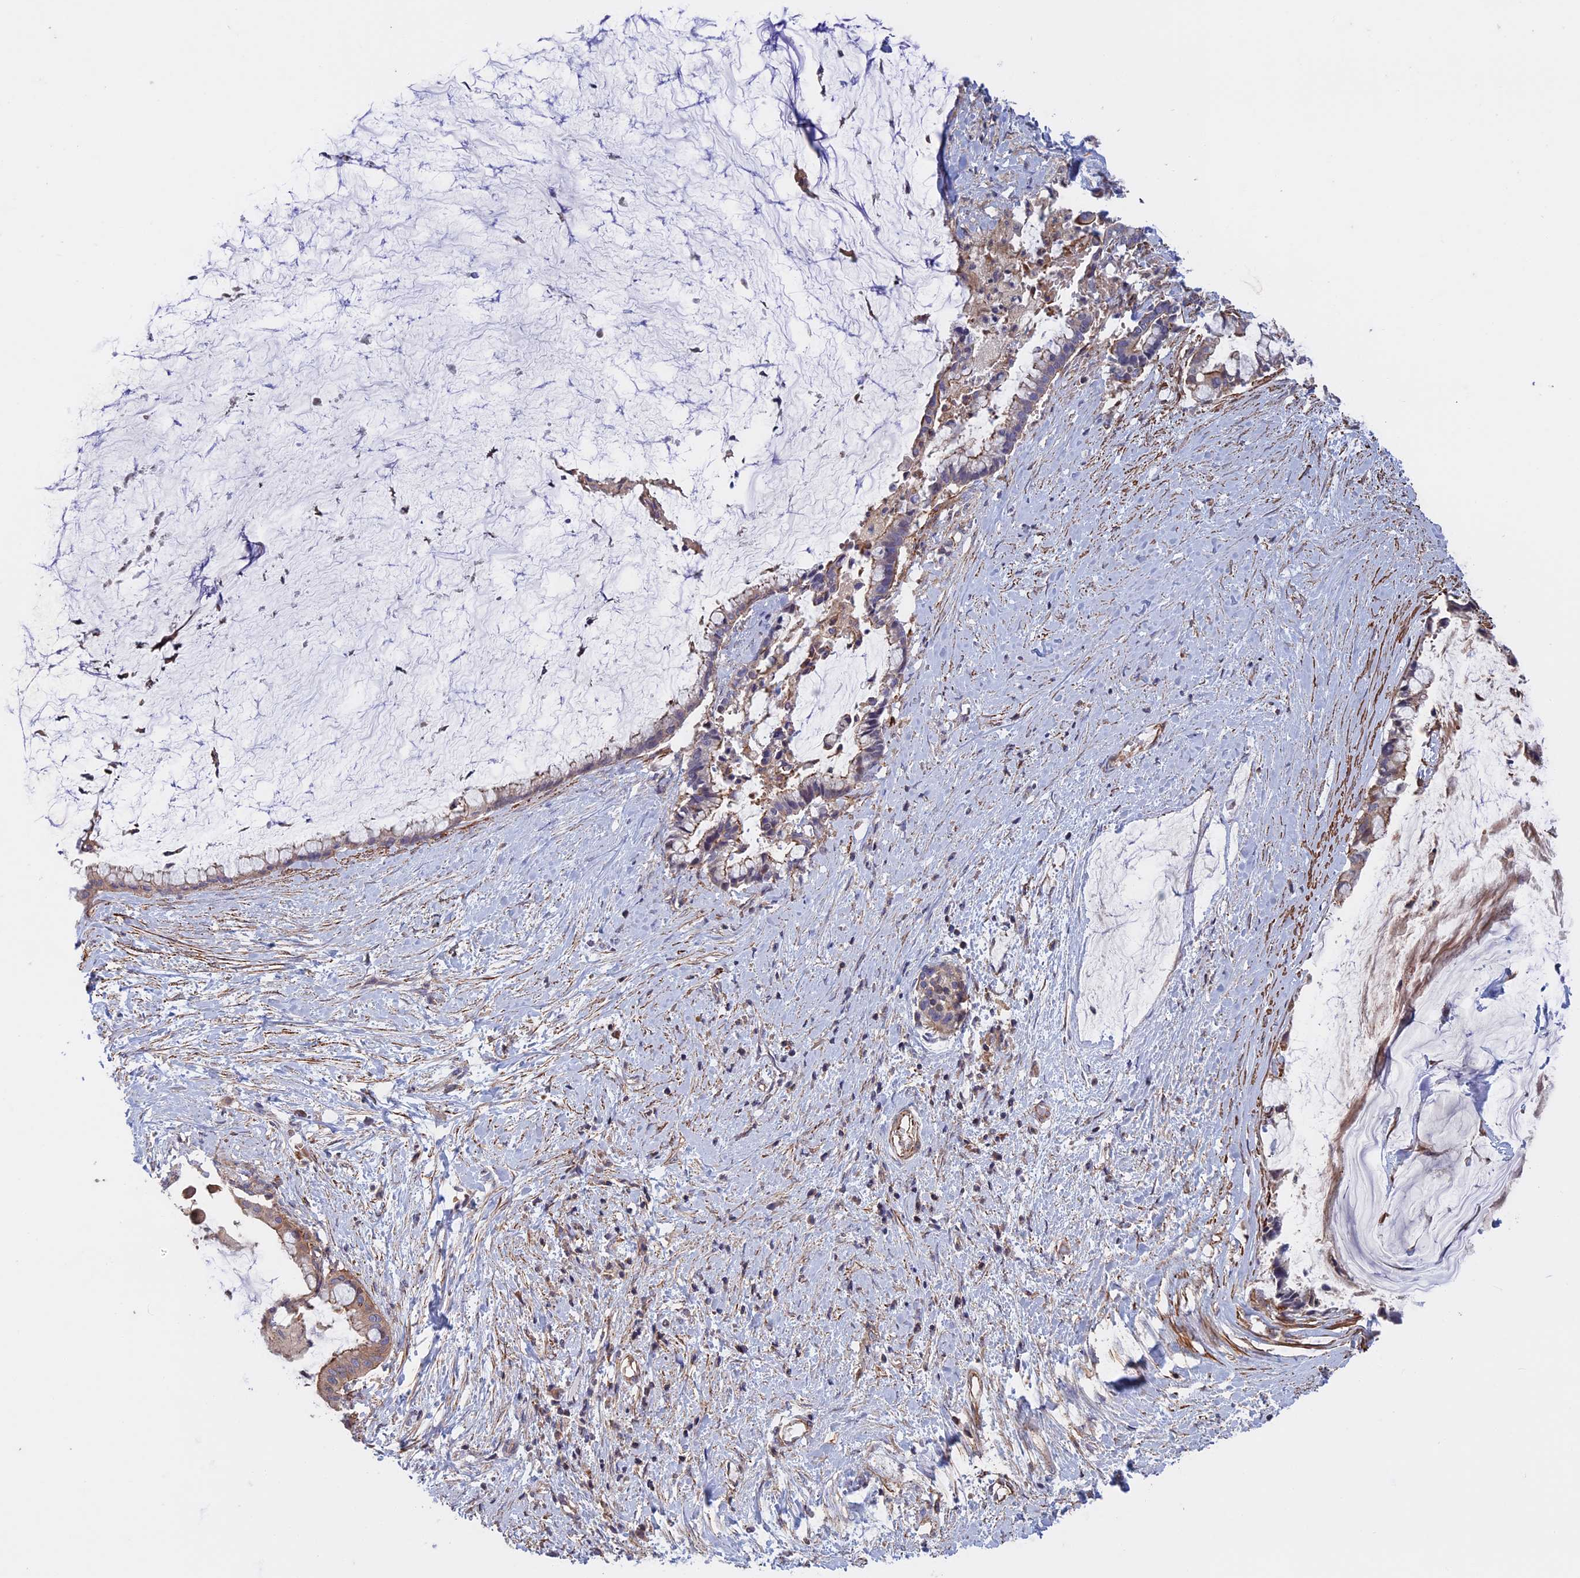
{"staining": {"intensity": "moderate", "quantity": "<25%", "location": "cytoplasmic/membranous"}, "tissue": "pancreatic cancer", "cell_type": "Tumor cells", "image_type": "cancer", "snomed": [{"axis": "morphology", "description": "Adenocarcinoma, NOS"}, {"axis": "topography", "description": "Pancreas"}], "caption": "This is a photomicrograph of immunohistochemistry (IHC) staining of adenocarcinoma (pancreatic), which shows moderate expression in the cytoplasmic/membranous of tumor cells.", "gene": "LYPD5", "patient": {"sex": "male", "age": 41}}